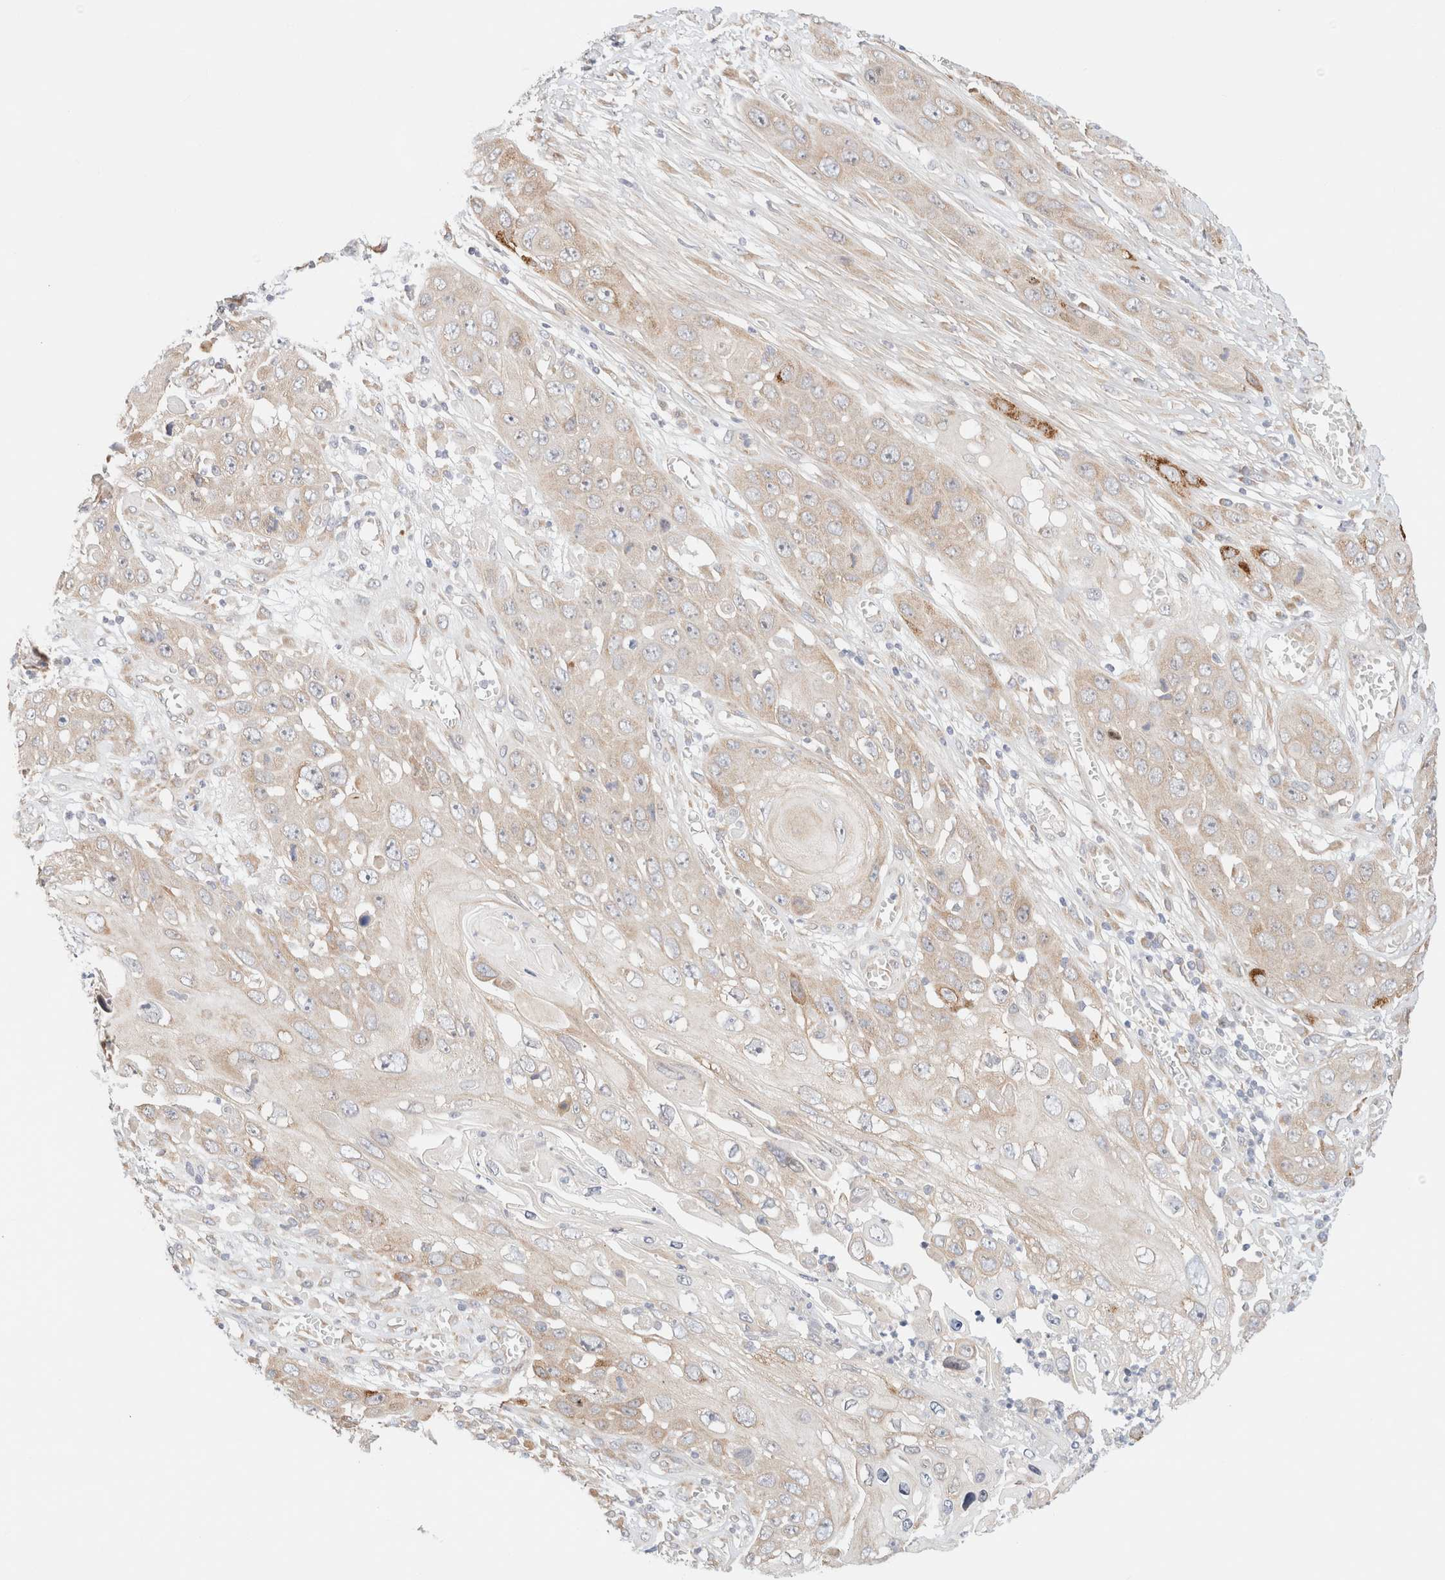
{"staining": {"intensity": "strong", "quantity": "<25%", "location": "cytoplasmic/membranous"}, "tissue": "skin cancer", "cell_type": "Tumor cells", "image_type": "cancer", "snomed": [{"axis": "morphology", "description": "Squamous cell carcinoma, NOS"}, {"axis": "topography", "description": "Skin"}], "caption": "Strong cytoplasmic/membranous staining for a protein is seen in approximately <25% of tumor cells of skin squamous cell carcinoma using immunohistochemistry (IHC).", "gene": "RRP15", "patient": {"sex": "male", "age": 55}}